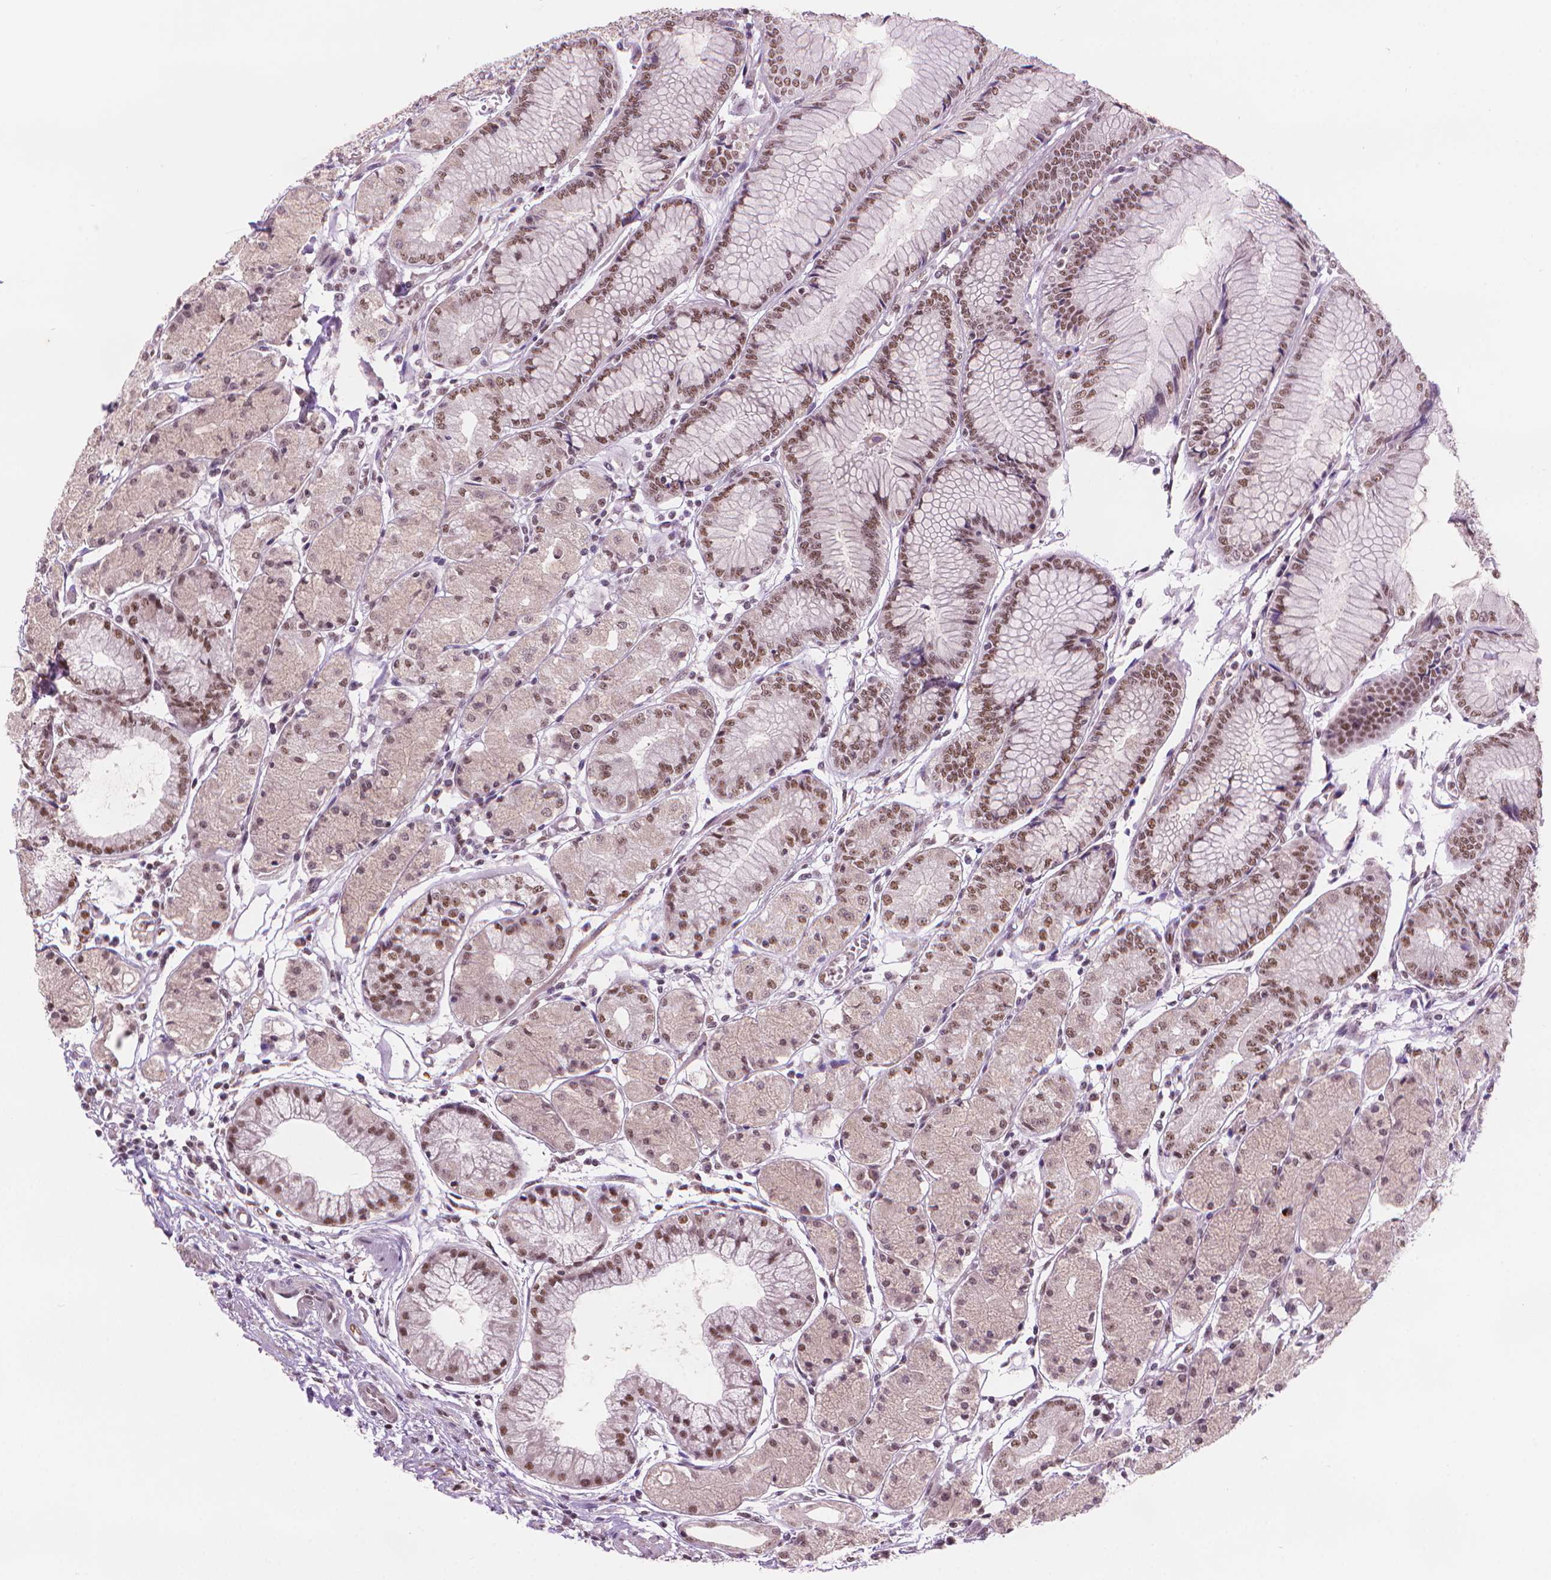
{"staining": {"intensity": "moderate", "quantity": ">75%", "location": "nuclear"}, "tissue": "stomach", "cell_type": "Glandular cells", "image_type": "normal", "snomed": [{"axis": "morphology", "description": "Normal tissue, NOS"}, {"axis": "topography", "description": "Stomach, upper"}], "caption": "The photomicrograph reveals immunohistochemical staining of benign stomach. There is moderate nuclear expression is seen in about >75% of glandular cells. Using DAB (3,3'-diaminobenzidine) (brown) and hematoxylin (blue) stains, captured at high magnification using brightfield microscopy.", "gene": "UBN1", "patient": {"sex": "male", "age": 69}}